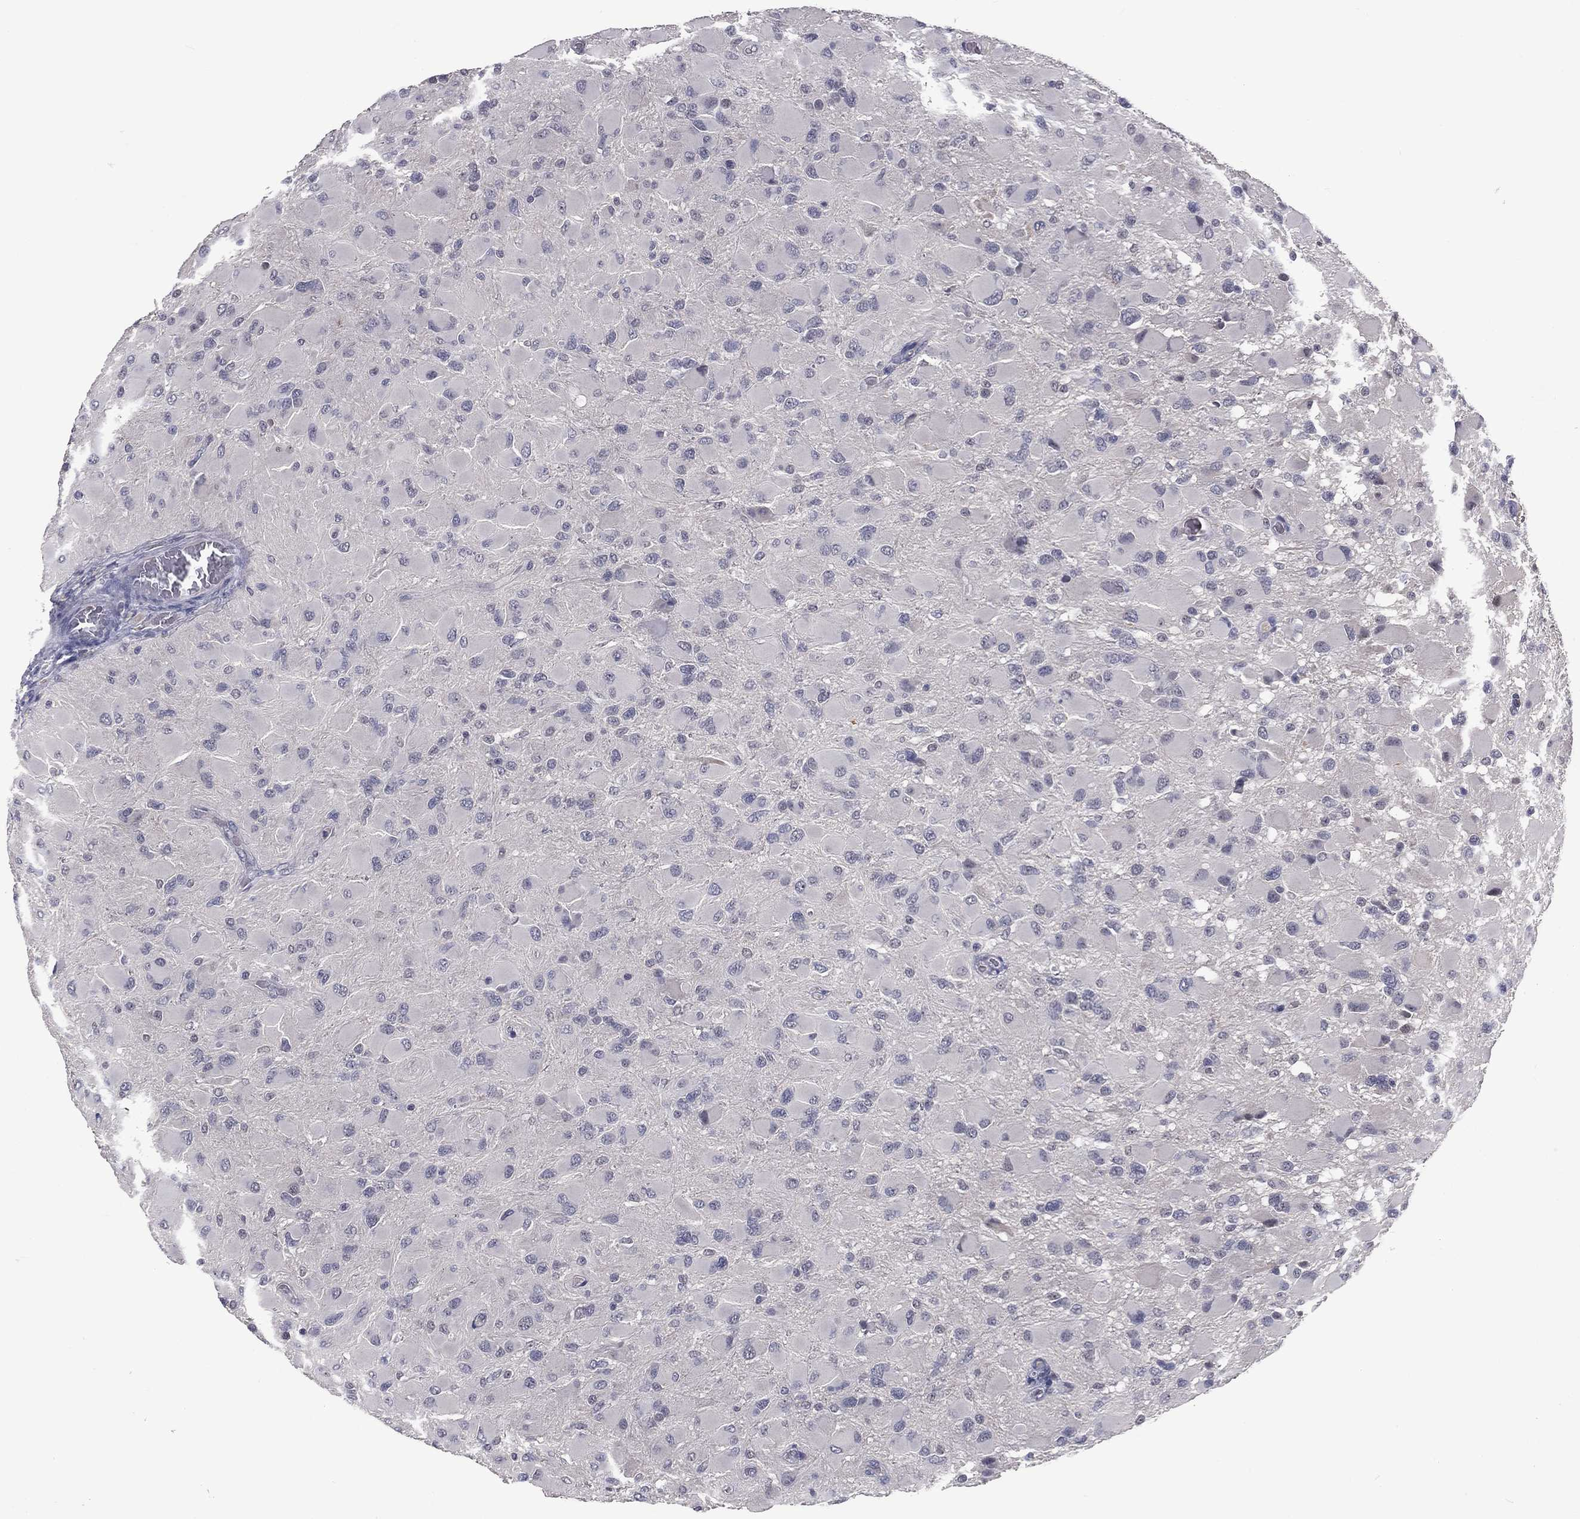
{"staining": {"intensity": "negative", "quantity": "none", "location": "none"}, "tissue": "glioma", "cell_type": "Tumor cells", "image_type": "cancer", "snomed": [{"axis": "morphology", "description": "Glioma, malignant, High grade"}, {"axis": "topography", "description": "Cerebral cortex"}], "caption": "Malignant glioma (high-grade) was stained to show a protein in brown. There is no significant expression in tumor cells.", "gene": "DSG4", "patient": {"sex": "female", "age": 36}}